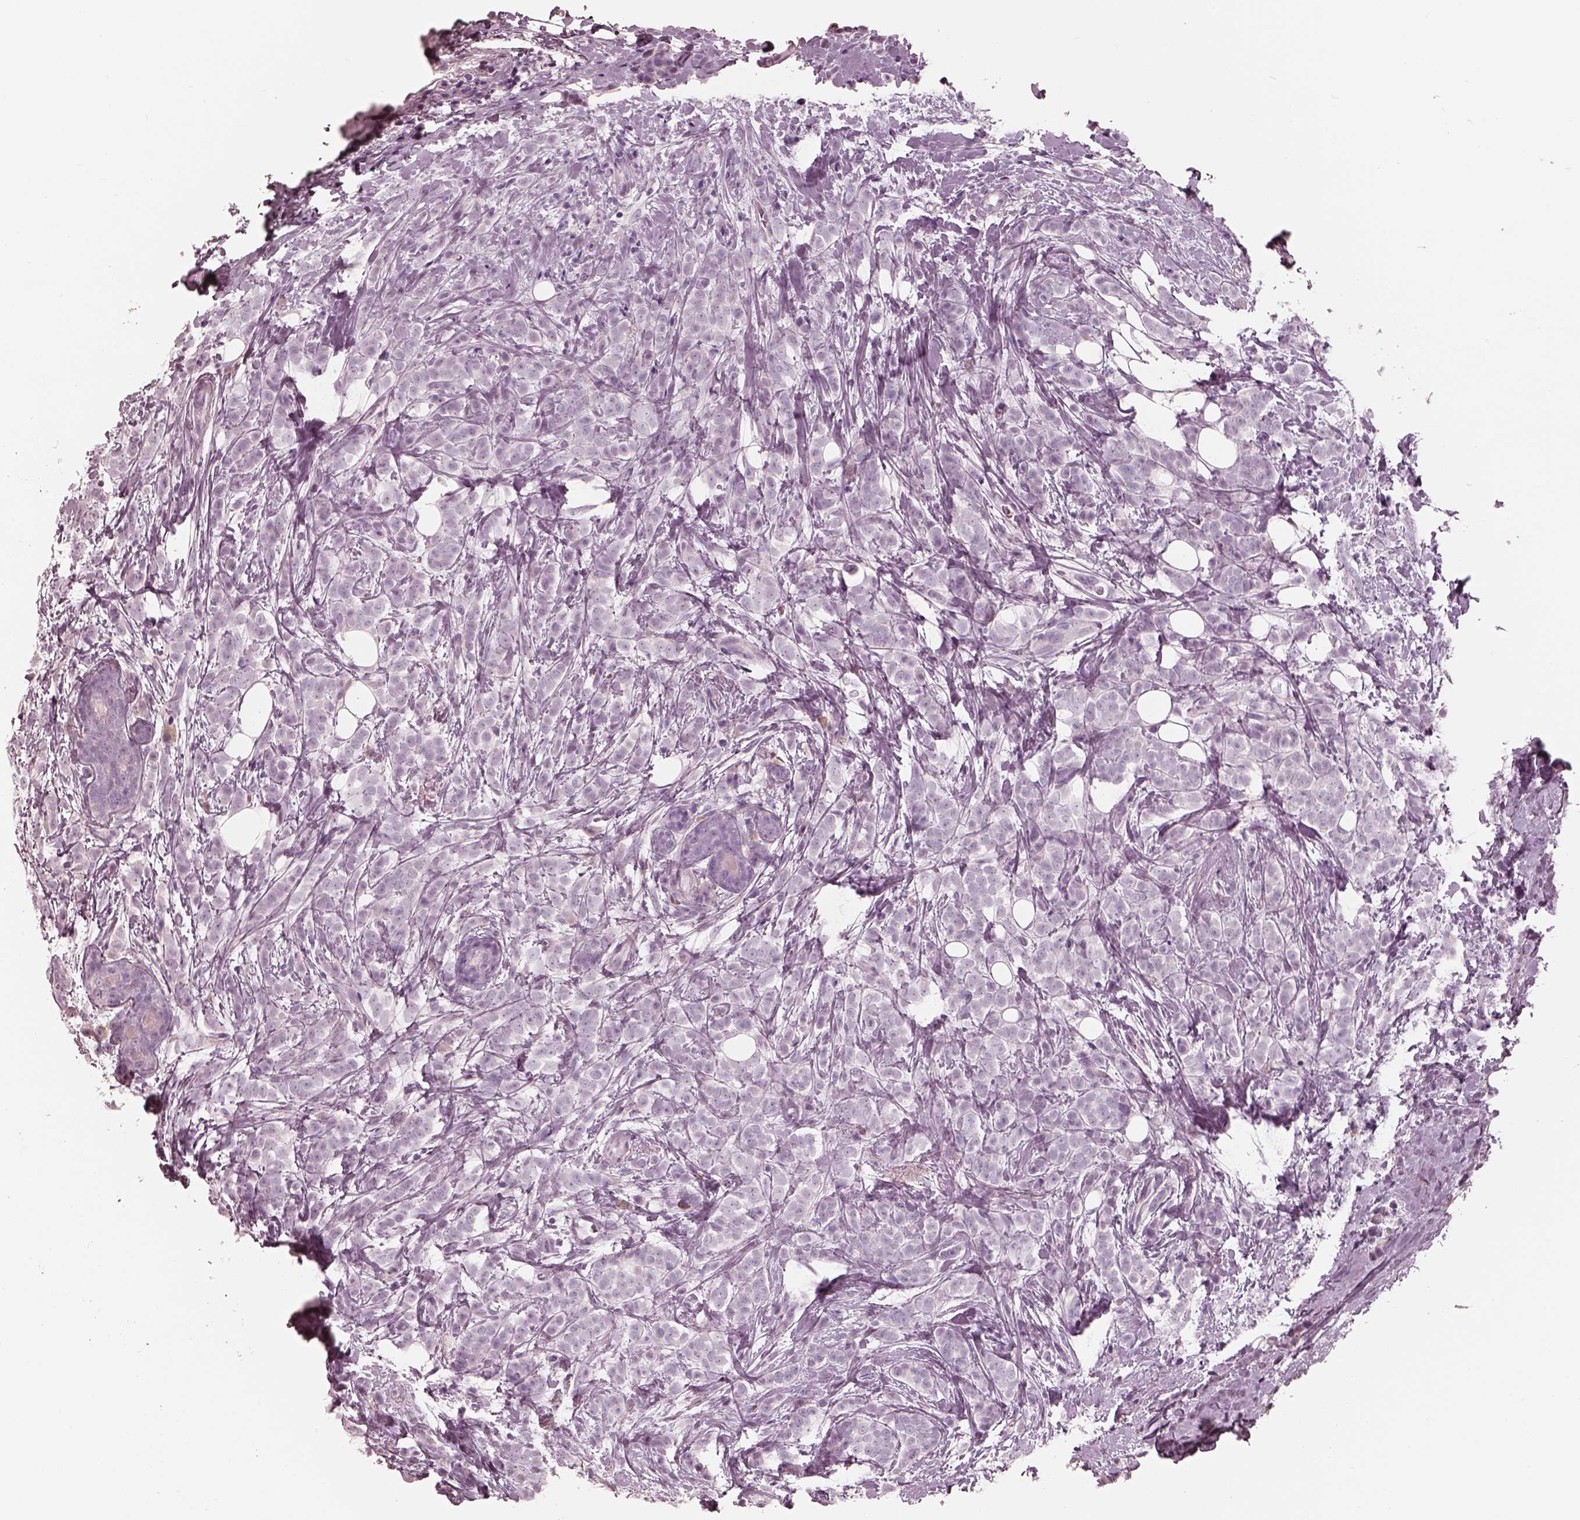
{"staining": {"intensity": "negative", "quantity": "none", "location": "none"}, "tissue": "breast cancer", "cell_type": "Tumor cells", "image_type": "cancer", "snomed": [{"axis": "morphology", "description": "Lobular carcinoma"}, {"axis": "topography", "description": "Breast"}], "caption": "Immunohistochemical staining of breast cancer shows no significant staining in tumor cells.", "gene": "CADM2", "patient": {"sex": "female", "age": 49}}